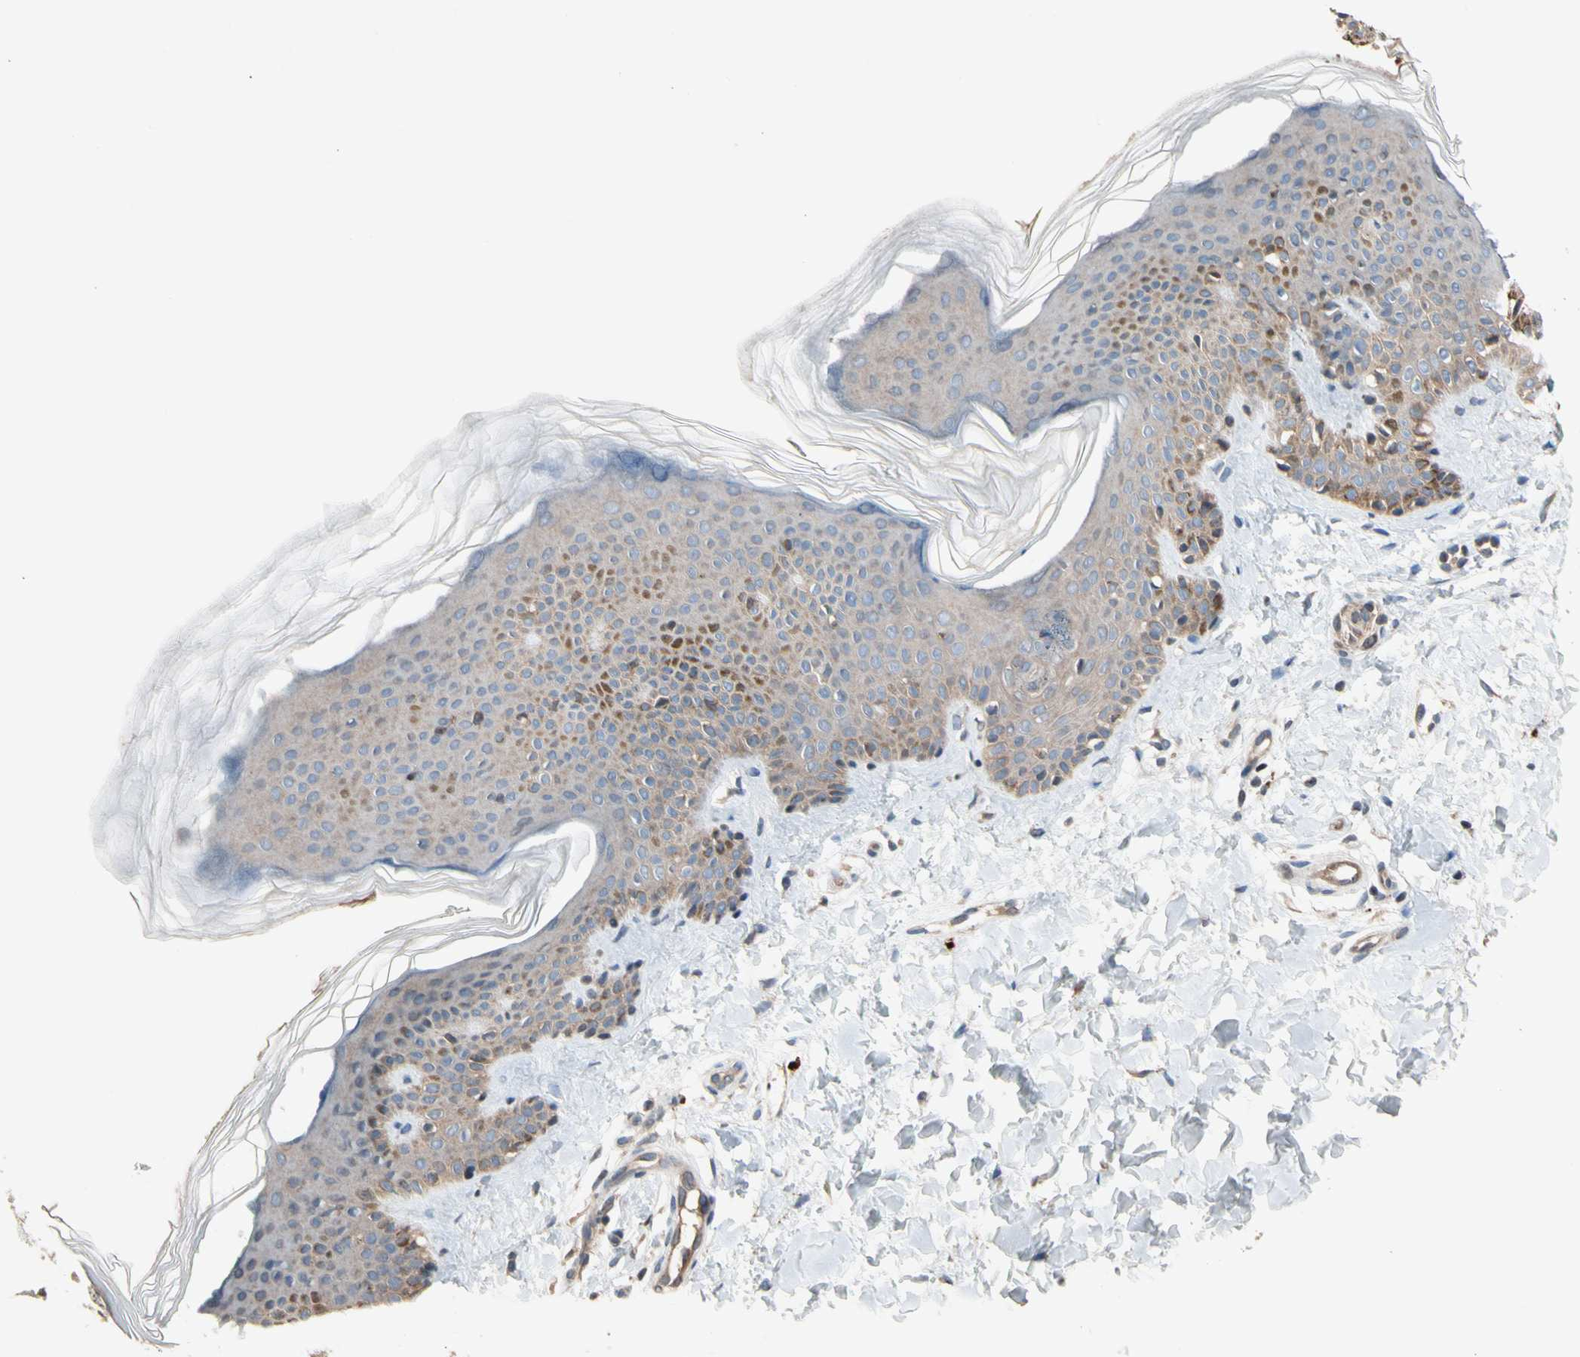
{"staining": {"intensity": "moderate", "quantity": "<25%", "location": "cytoplasmic/membranous"}, "tissue": "skin", "cell_type": "Fibroblasts", "image_type": "normal", "snomed": [{"axis": "morphology", "description": "Normal tissue, NOS"}, {"axis": "topography", "description": "Skin"}], "caption": "A brown stain shows moderate cytoplasmic/membranous expression of a protein in fibroblasts of benign skin.", "gene": "PRDX4", "patient": {"sex": "male", "age": 16}}